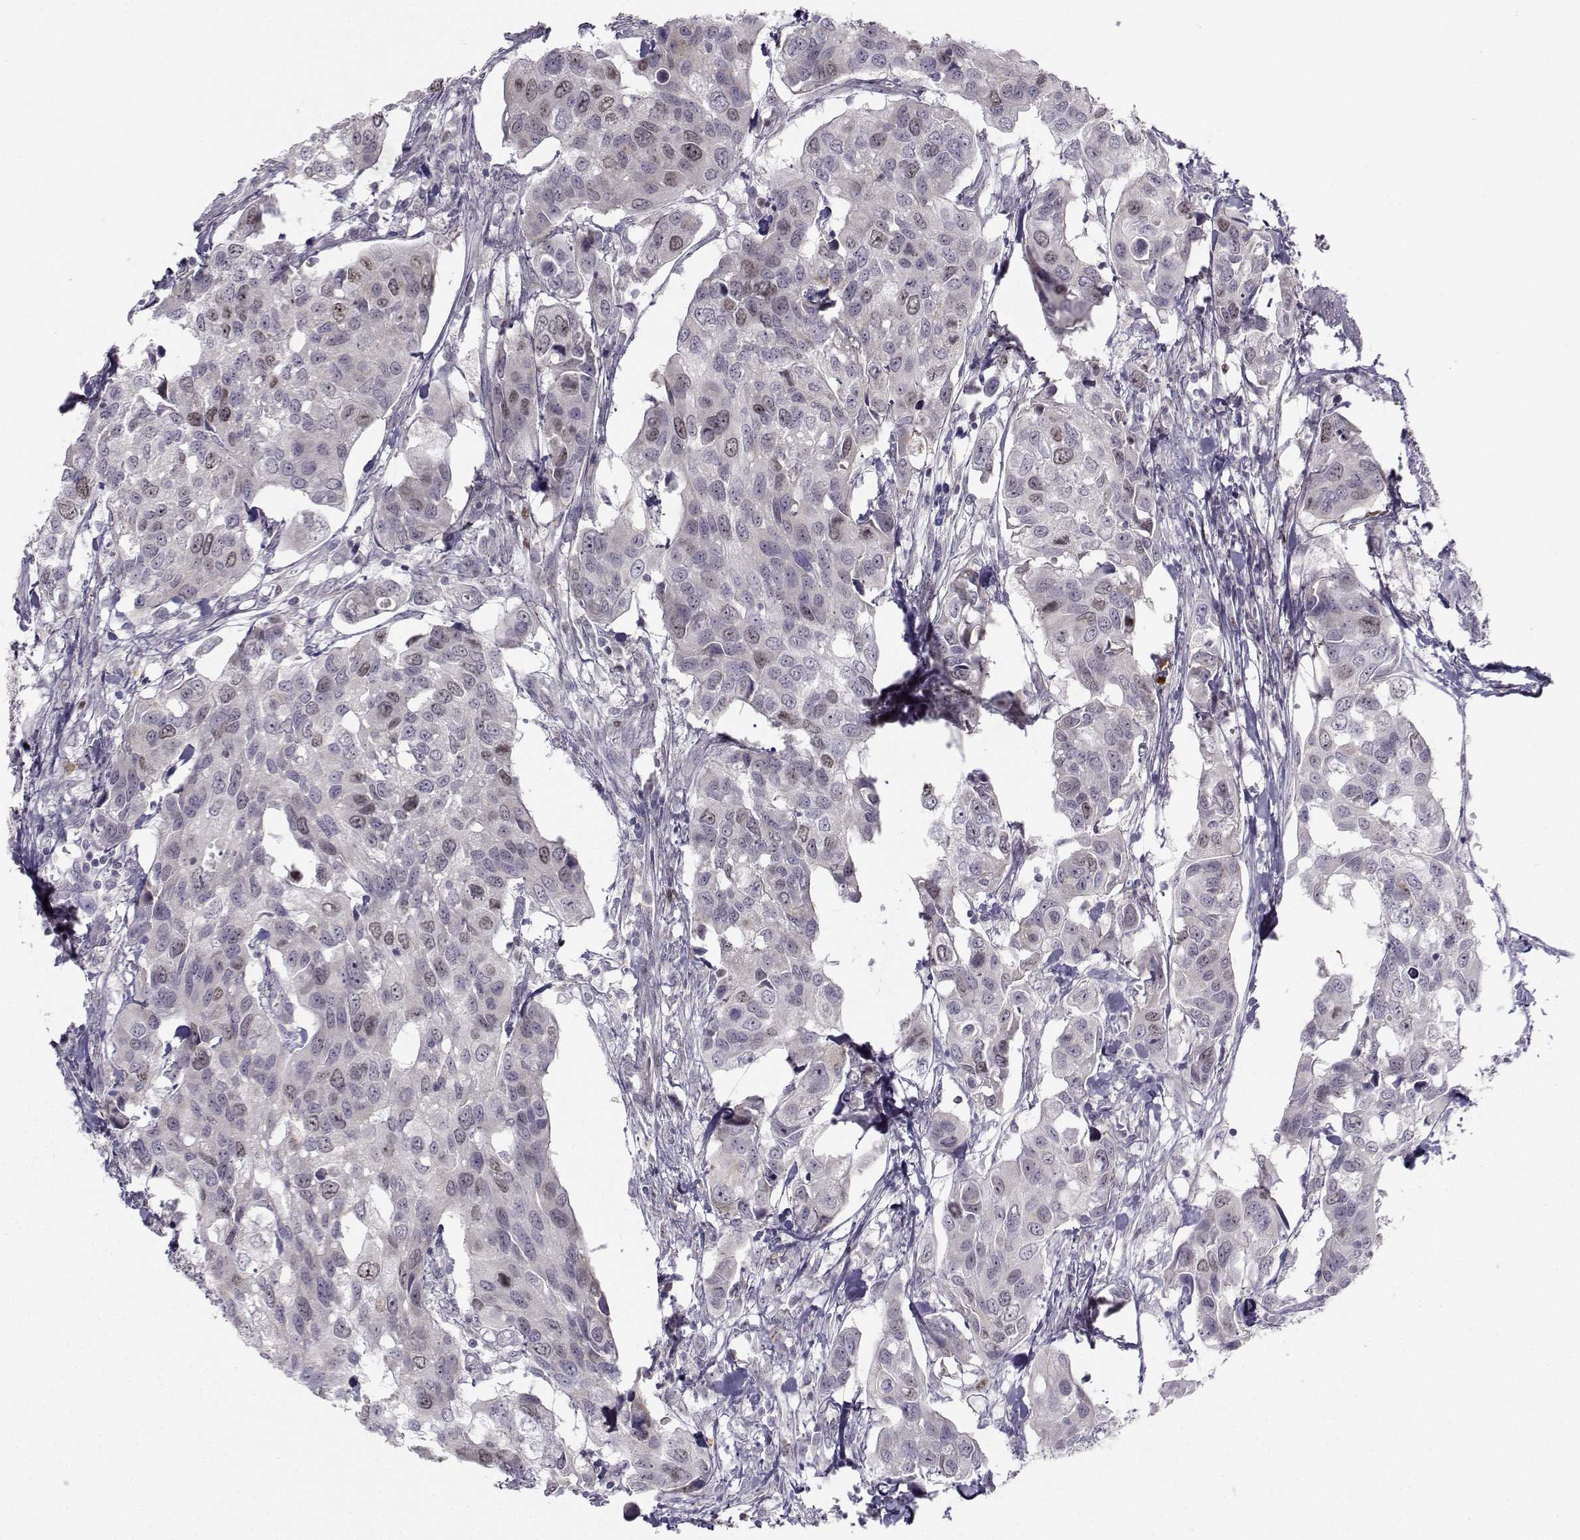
{"staining": {"intensity": "weak", "quantity": "<25%", "location": "nuclear"}, "tissue": "urothelial cancer", "cell_type": "Tumor cells", "image_type": "cancer", "snomed": [{"axis": "morphology", "description": "Urothelial carcinoma, High grade"}, {"axis": "topography", "description": "Urinary bladder"}], "caption": "DAB immunohistochemical staining of human urothelial carcinoma (high-grade) shows no significant positivity in tumor cells.", "gene": "LRP8", "patient": {"sex": "male", "age": 60}}